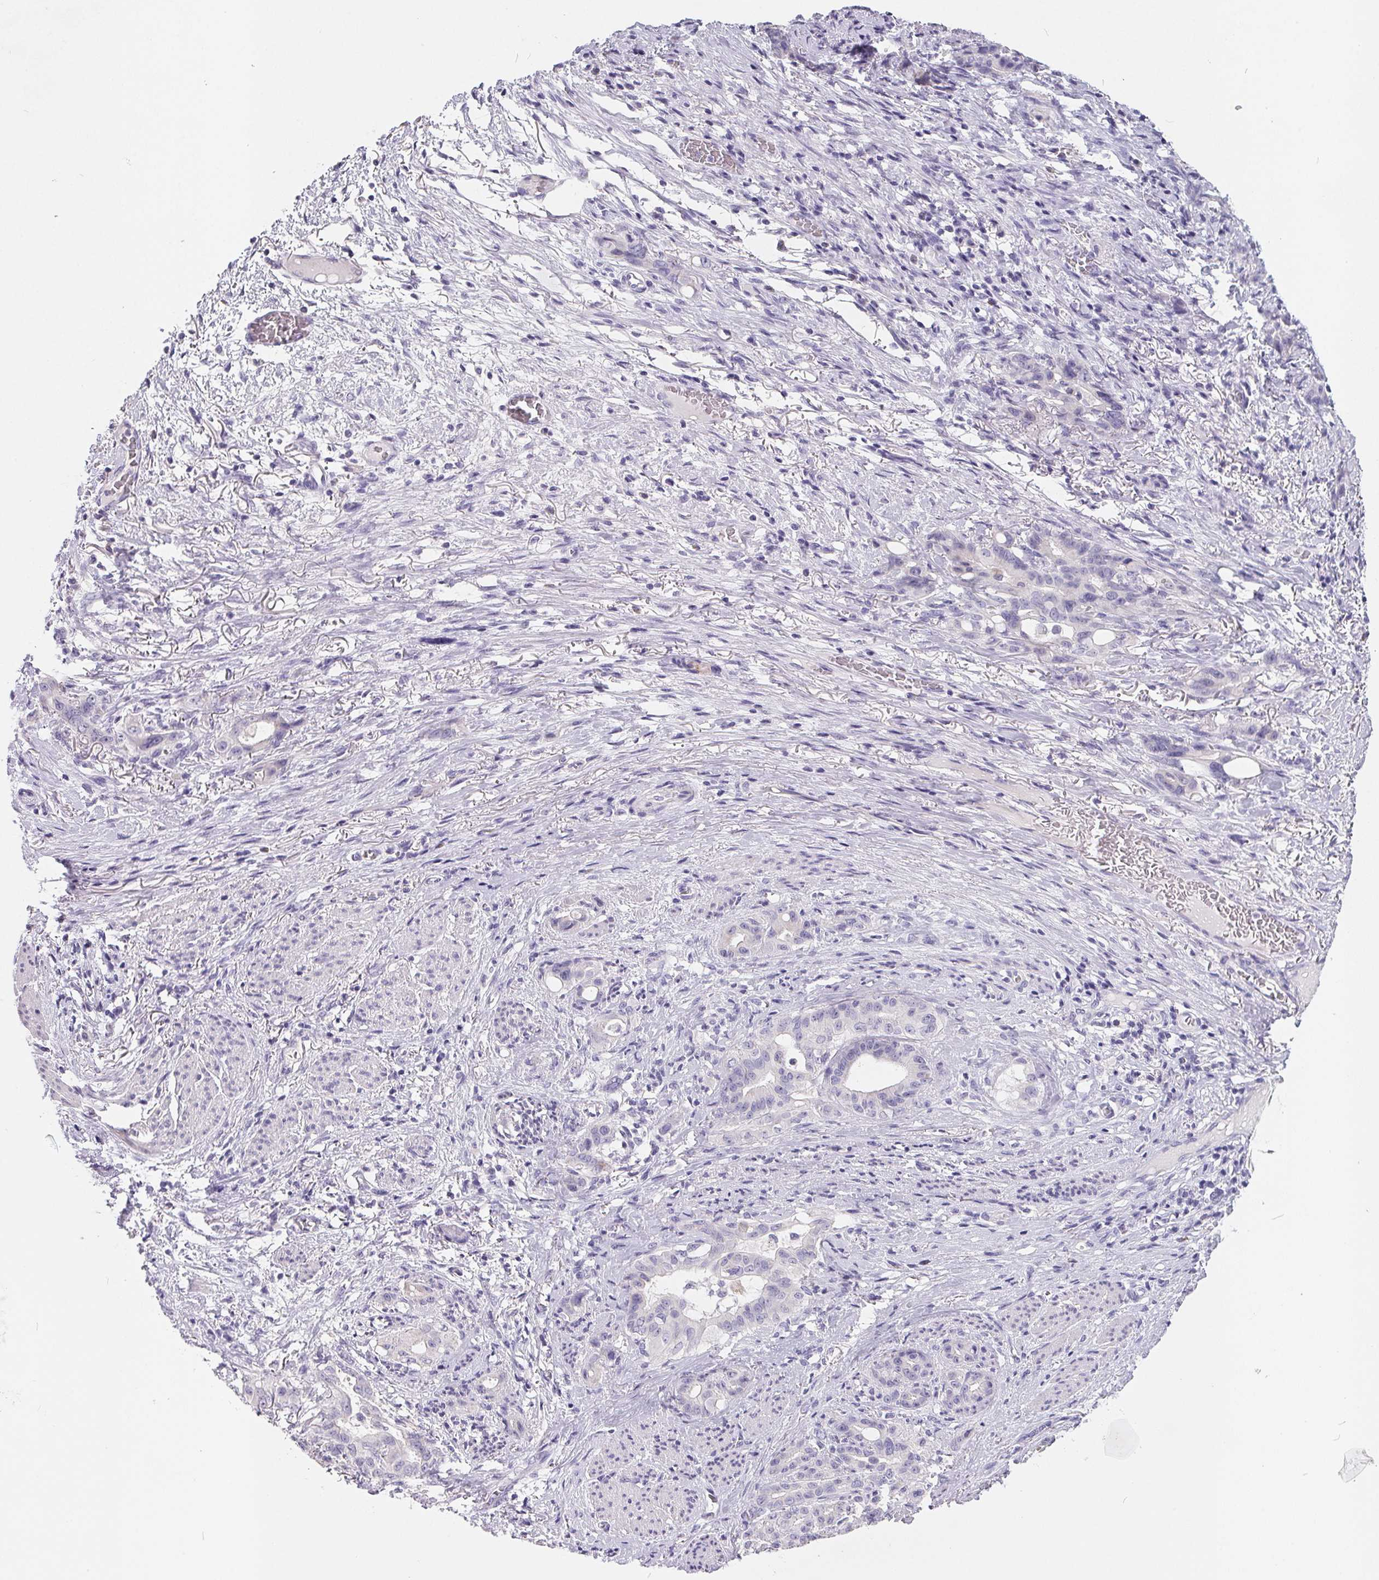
{"staining": {"intensity": "negative", "quantity": "none", "location": "none"}, "tissue": "stomach cancer", "cell_type": "Tumor cells", "image_type": "cancer", "snomed": [{"axis": "morphology", "description": "Normal tissue, NOS"}, {"axis": "morphology", "description": "Adenocarcinoma, NOS"}, {"axis": "topography", "description": "Esophagus"}, {"axis": "topography", "description": "Stomach, upper"}], "caption": "DAB (3,3'-diaminobenzidine) immunohistochemical staining of stomach cancer shows no significant expression in tumor cells. (DAB (3,3'-diaminobenzidine) IHC, high magnification).", "gene": "FDX1", "patient": {"sex": "male", "age": 62}}